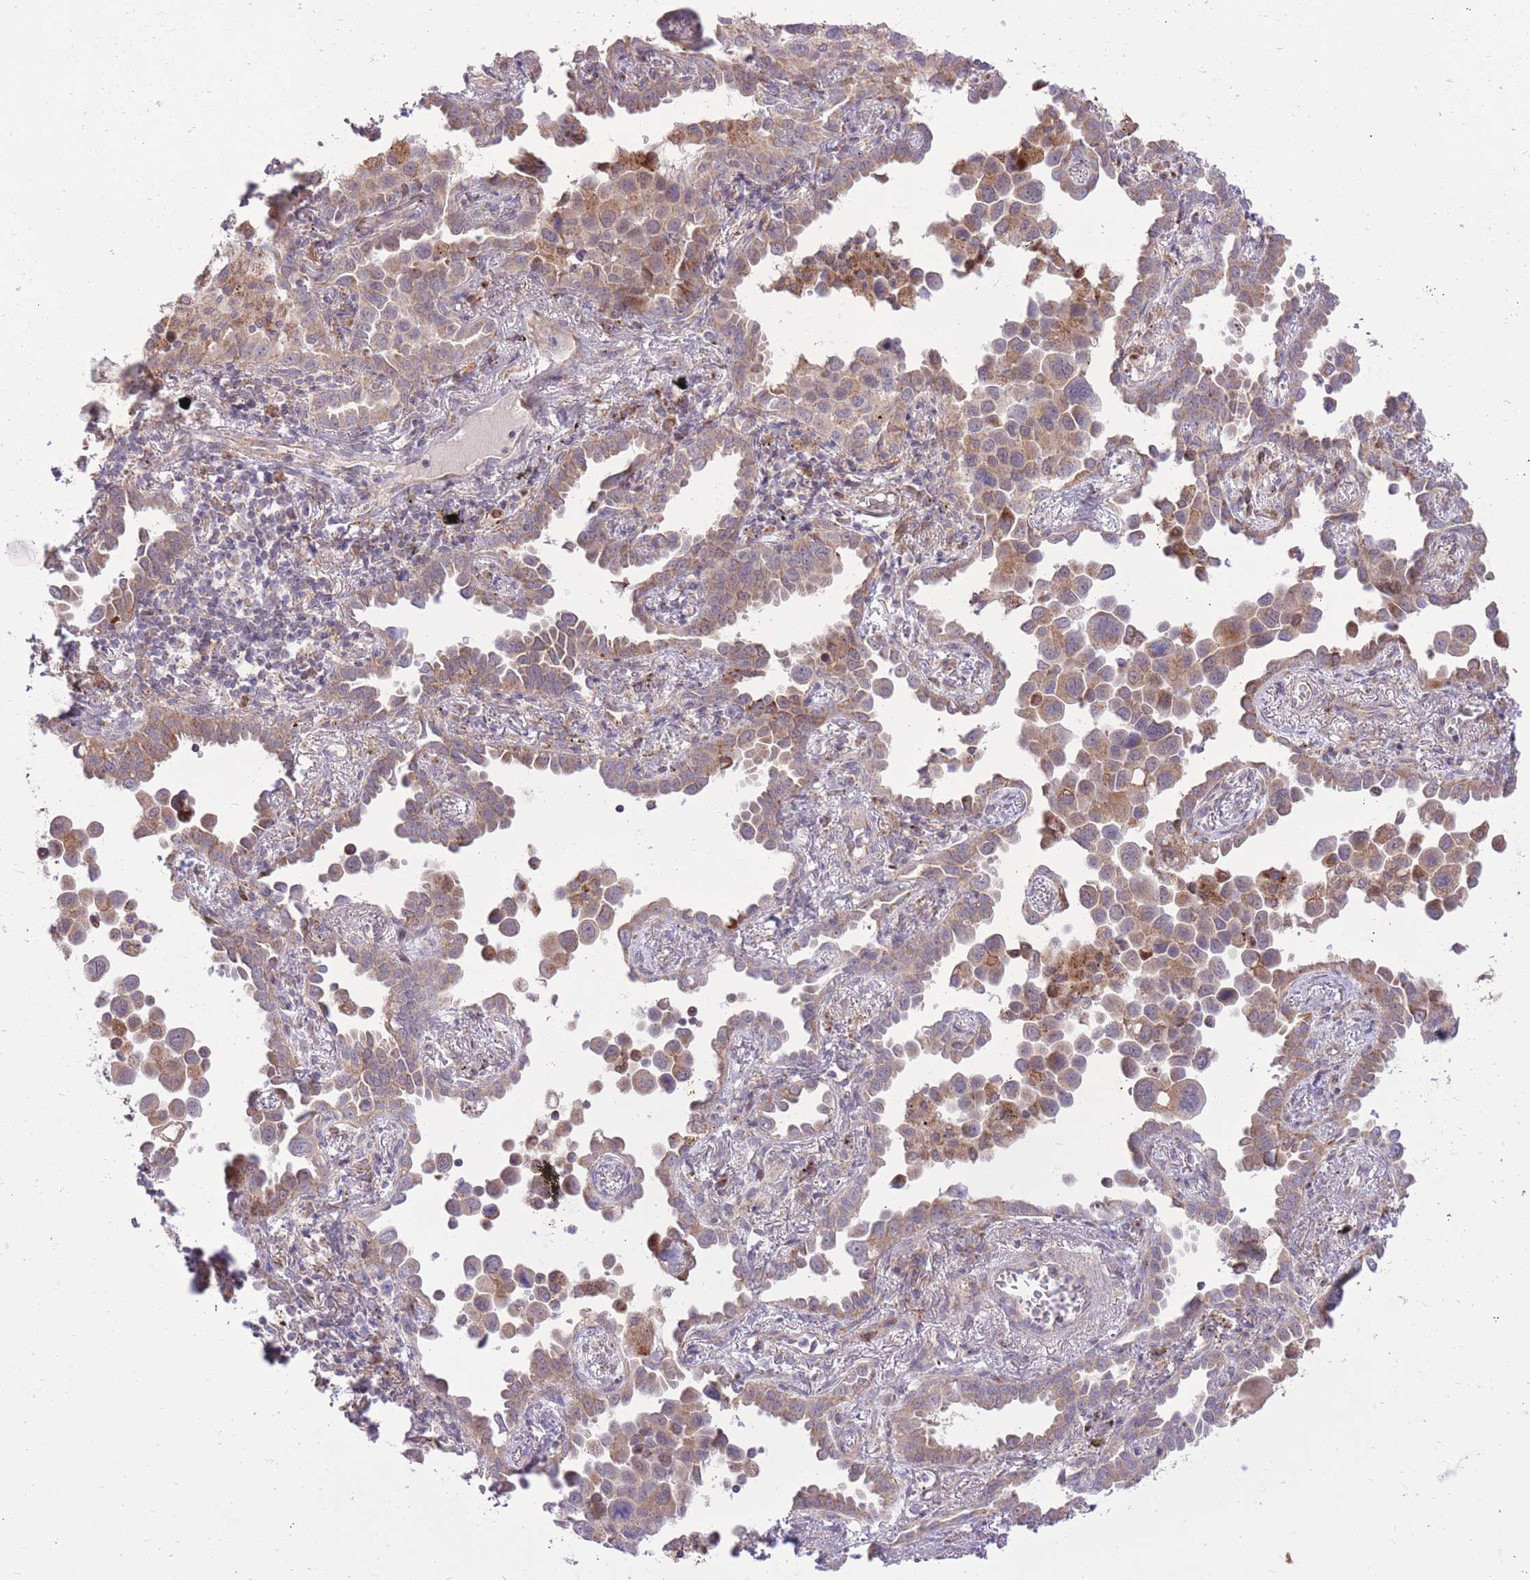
{"staining": {"intensity": "moderate", "quantity": "25%-75%", "location": "cytoplasmic/membranous"}, "tissue": "lung cancer", "cell_type": "Tumor cells", "image_type": "cancer", "snomed": [{"axis": "morphology", "description": "Adenocarcinoma, NOS"}, {"axis": "topography", "description": "Lung"}], "caption": "Tumor cells display moderate cytoplasmic/membranous staining in approximately 25%-75% of cells in adenocarcinoma (lung).", "gene": "SLC4A4", "patient": {"sex": "male", "age": 67}}